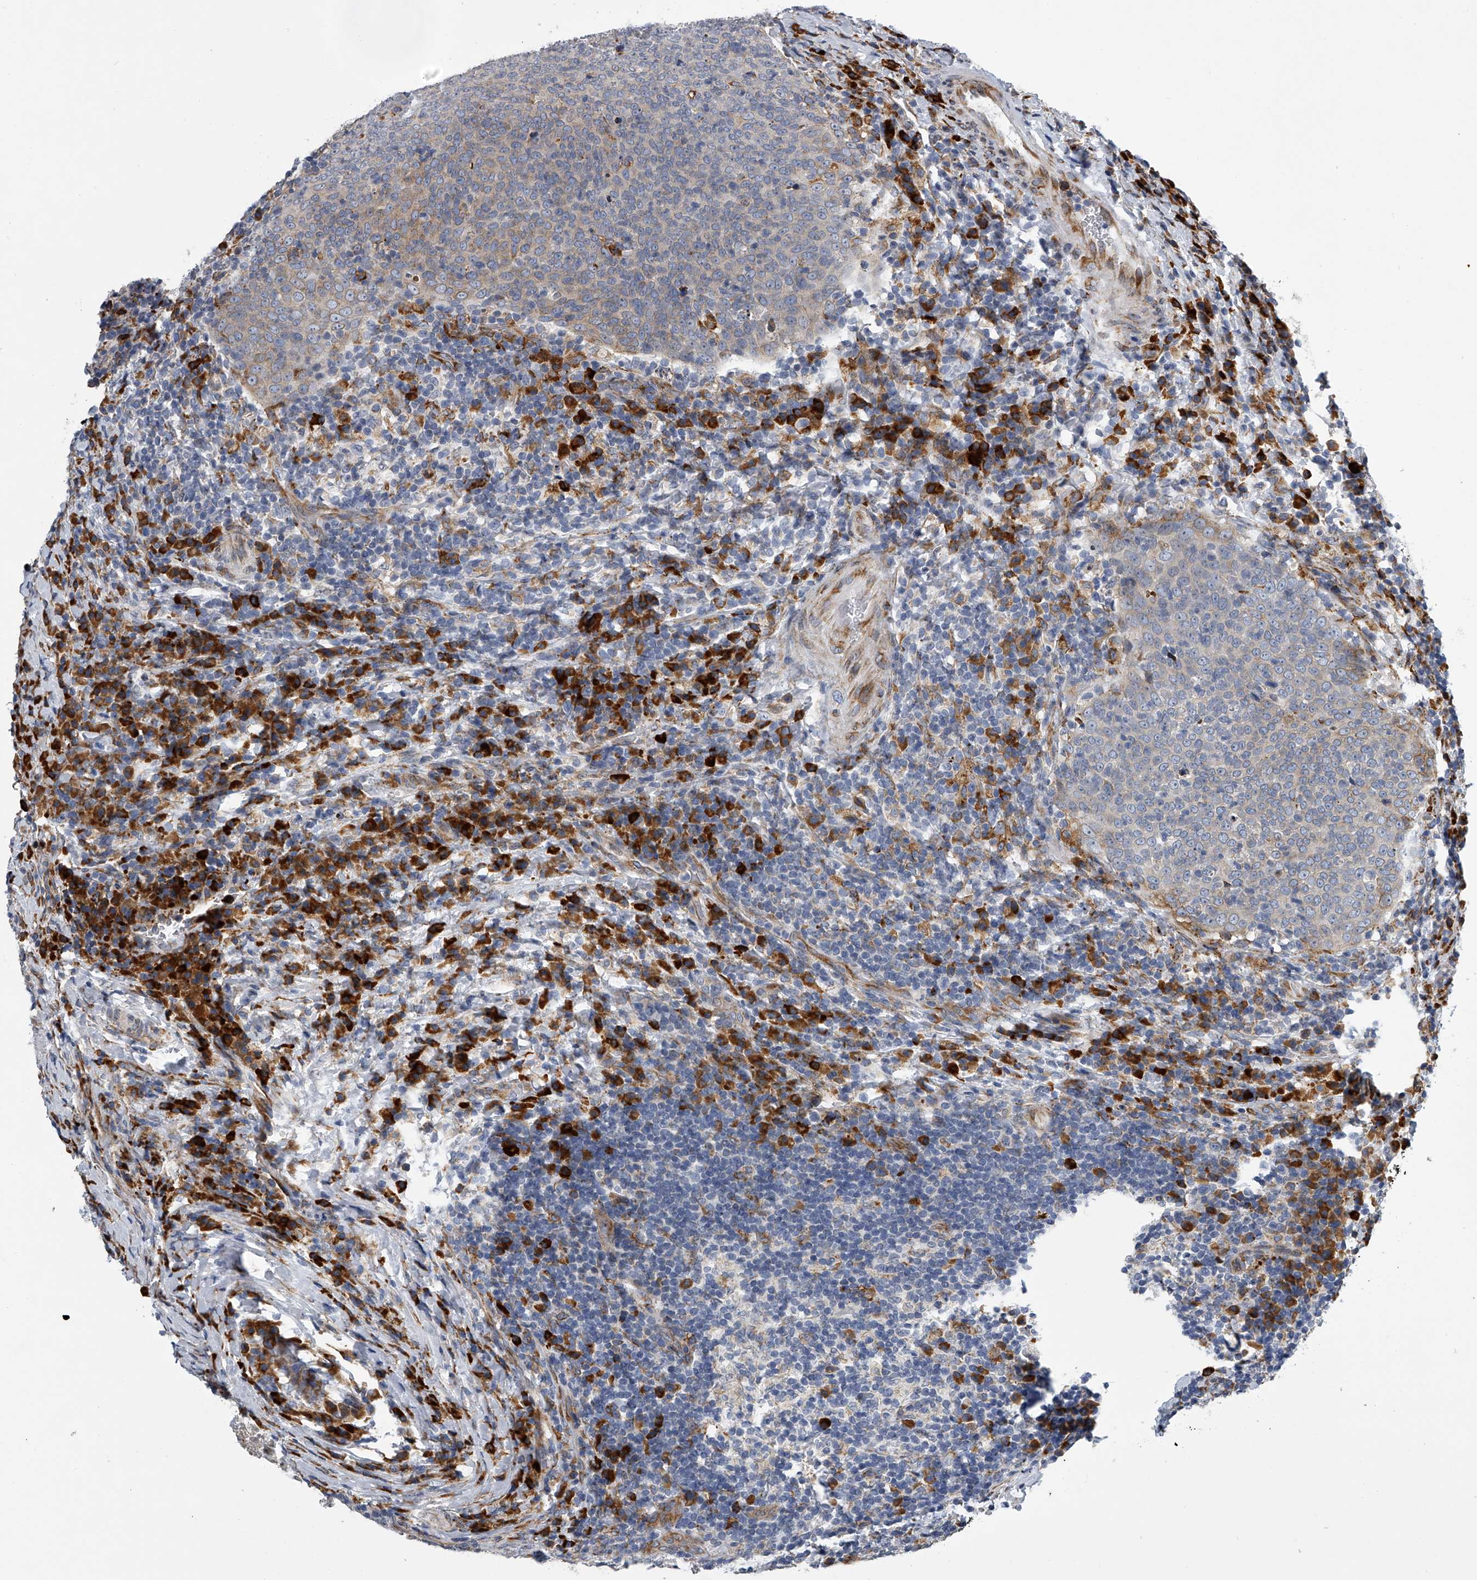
{"staining": {"intensity": "weak", "quantity": "<25%", "location": "cytoplasmic/membranous"}, "tissue": "head and neck cancer", "cell_type": "Tumor cells", "image_type": "cancer", "snomed": [{"axis": "morphology", "description": "Squamous cell carcinoma, NOS"}, {"axis": "morphology", "description": "Squamous cell carcinoma, metastatic, NOS"}, {"axis": "topography", "description": "Lymph node"}, {"axis": "topography", "description": "Head-Neck"}], "caption": "Head and neck cancer was stained to show a protein in brown. There is no significant staining in tumor cells.", "gene": "TMEM63C", "patient": {"sex": "male", "age": 62}}